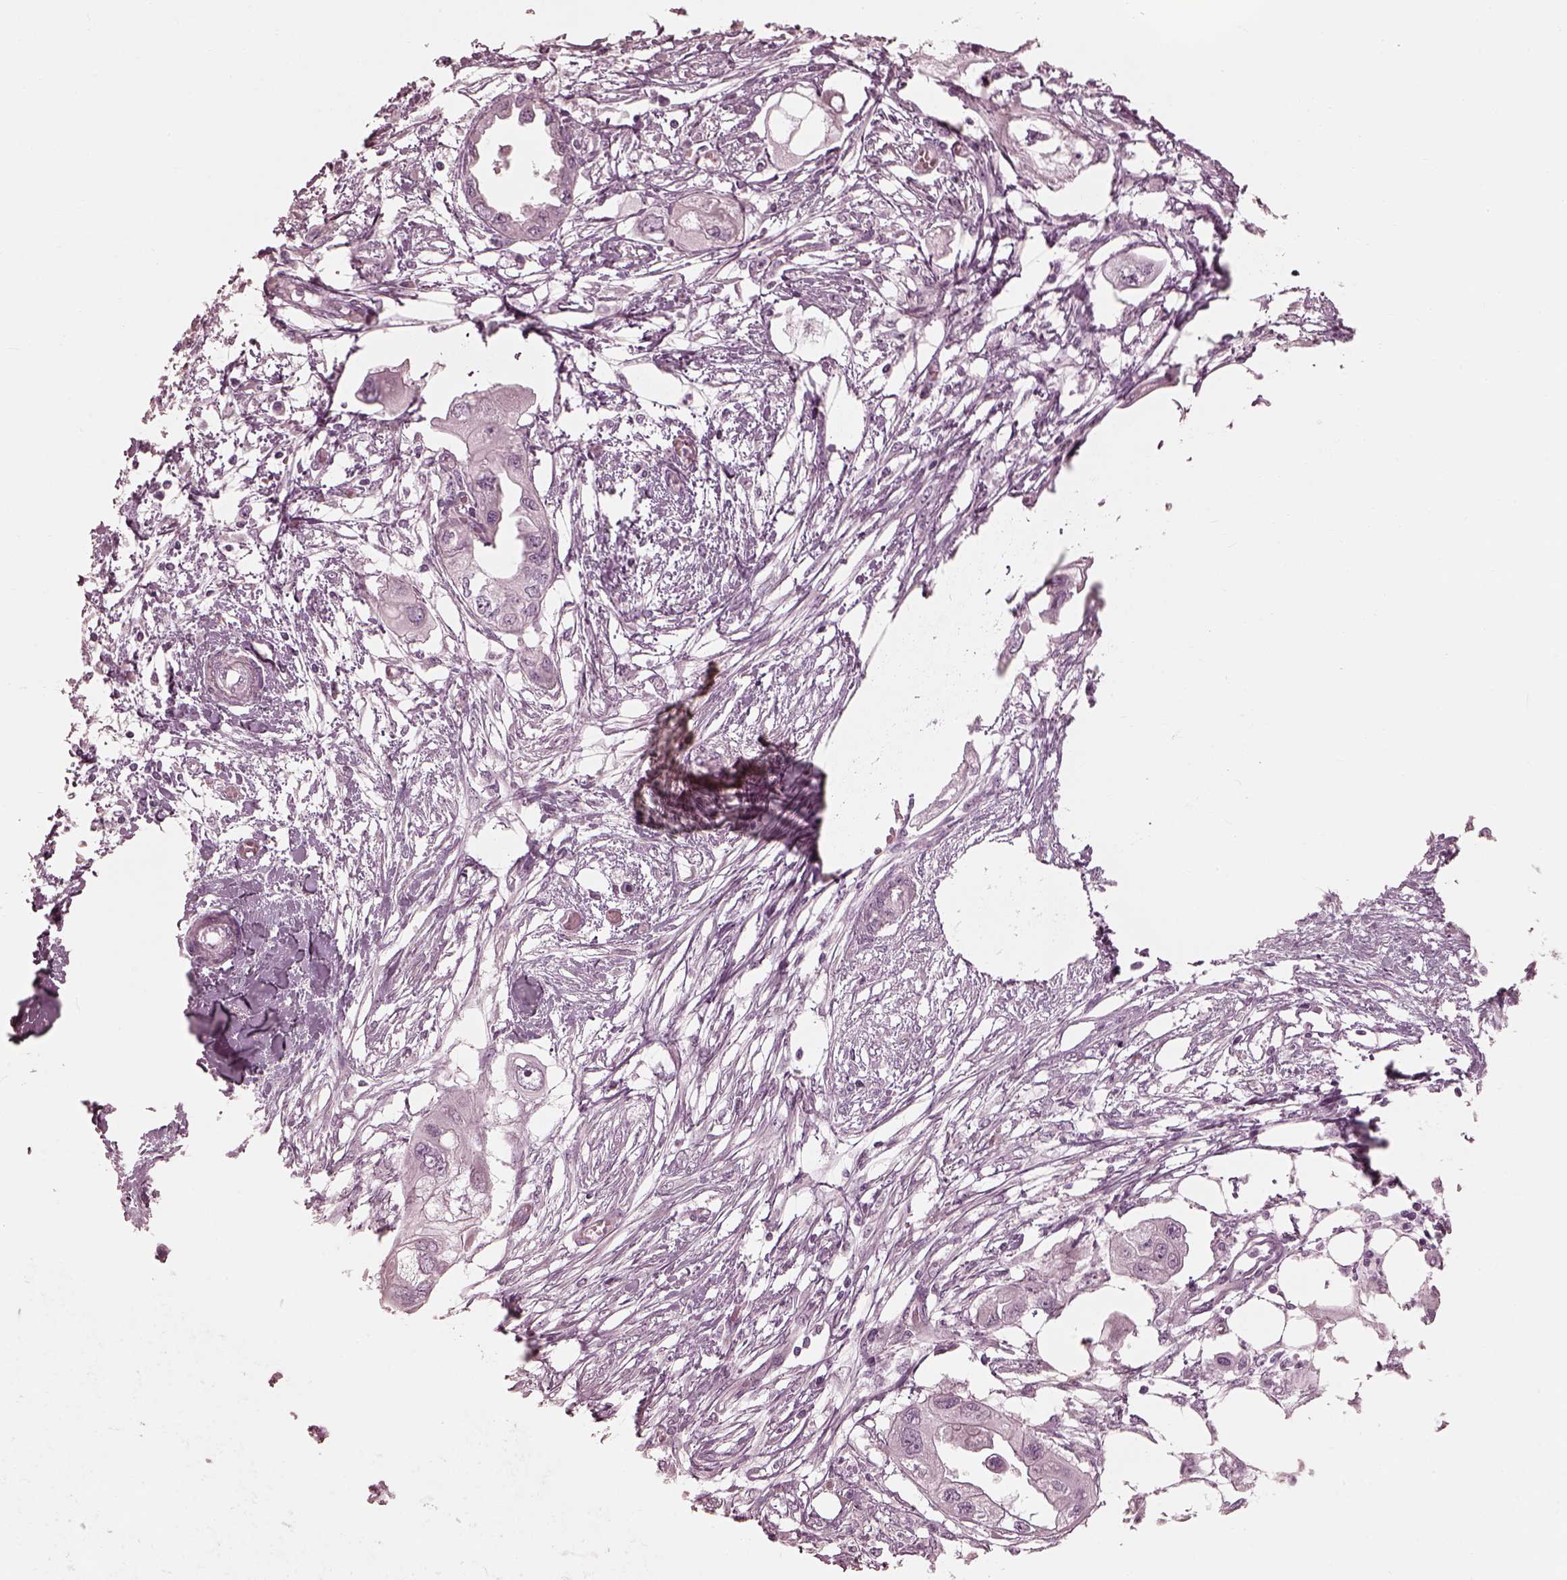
{"staining": {"intensity": "negative", "quantity": "none", "location": "none"}, "tissue": "endometrial cancer", "cell_type": "Tumor cells", "image_type": "cancer", "snomed": [{"axis": "morphology", "description": "Adenocarcinoma, NOS"}, {"axis": "morphology", "description": "Adenocarcinoma, metastatic, NOS"}, {"axis": "topography", "description": "Adipose tissue"}, {"axis": "topography", "description": "Endometrium"}], "caption": "Tumor cells show no significant protein positivity in endometrial cancer. Nuclei are stained in blue.", "gene": "SAXO2", "patient": {"sex": "female", "age": 67}}